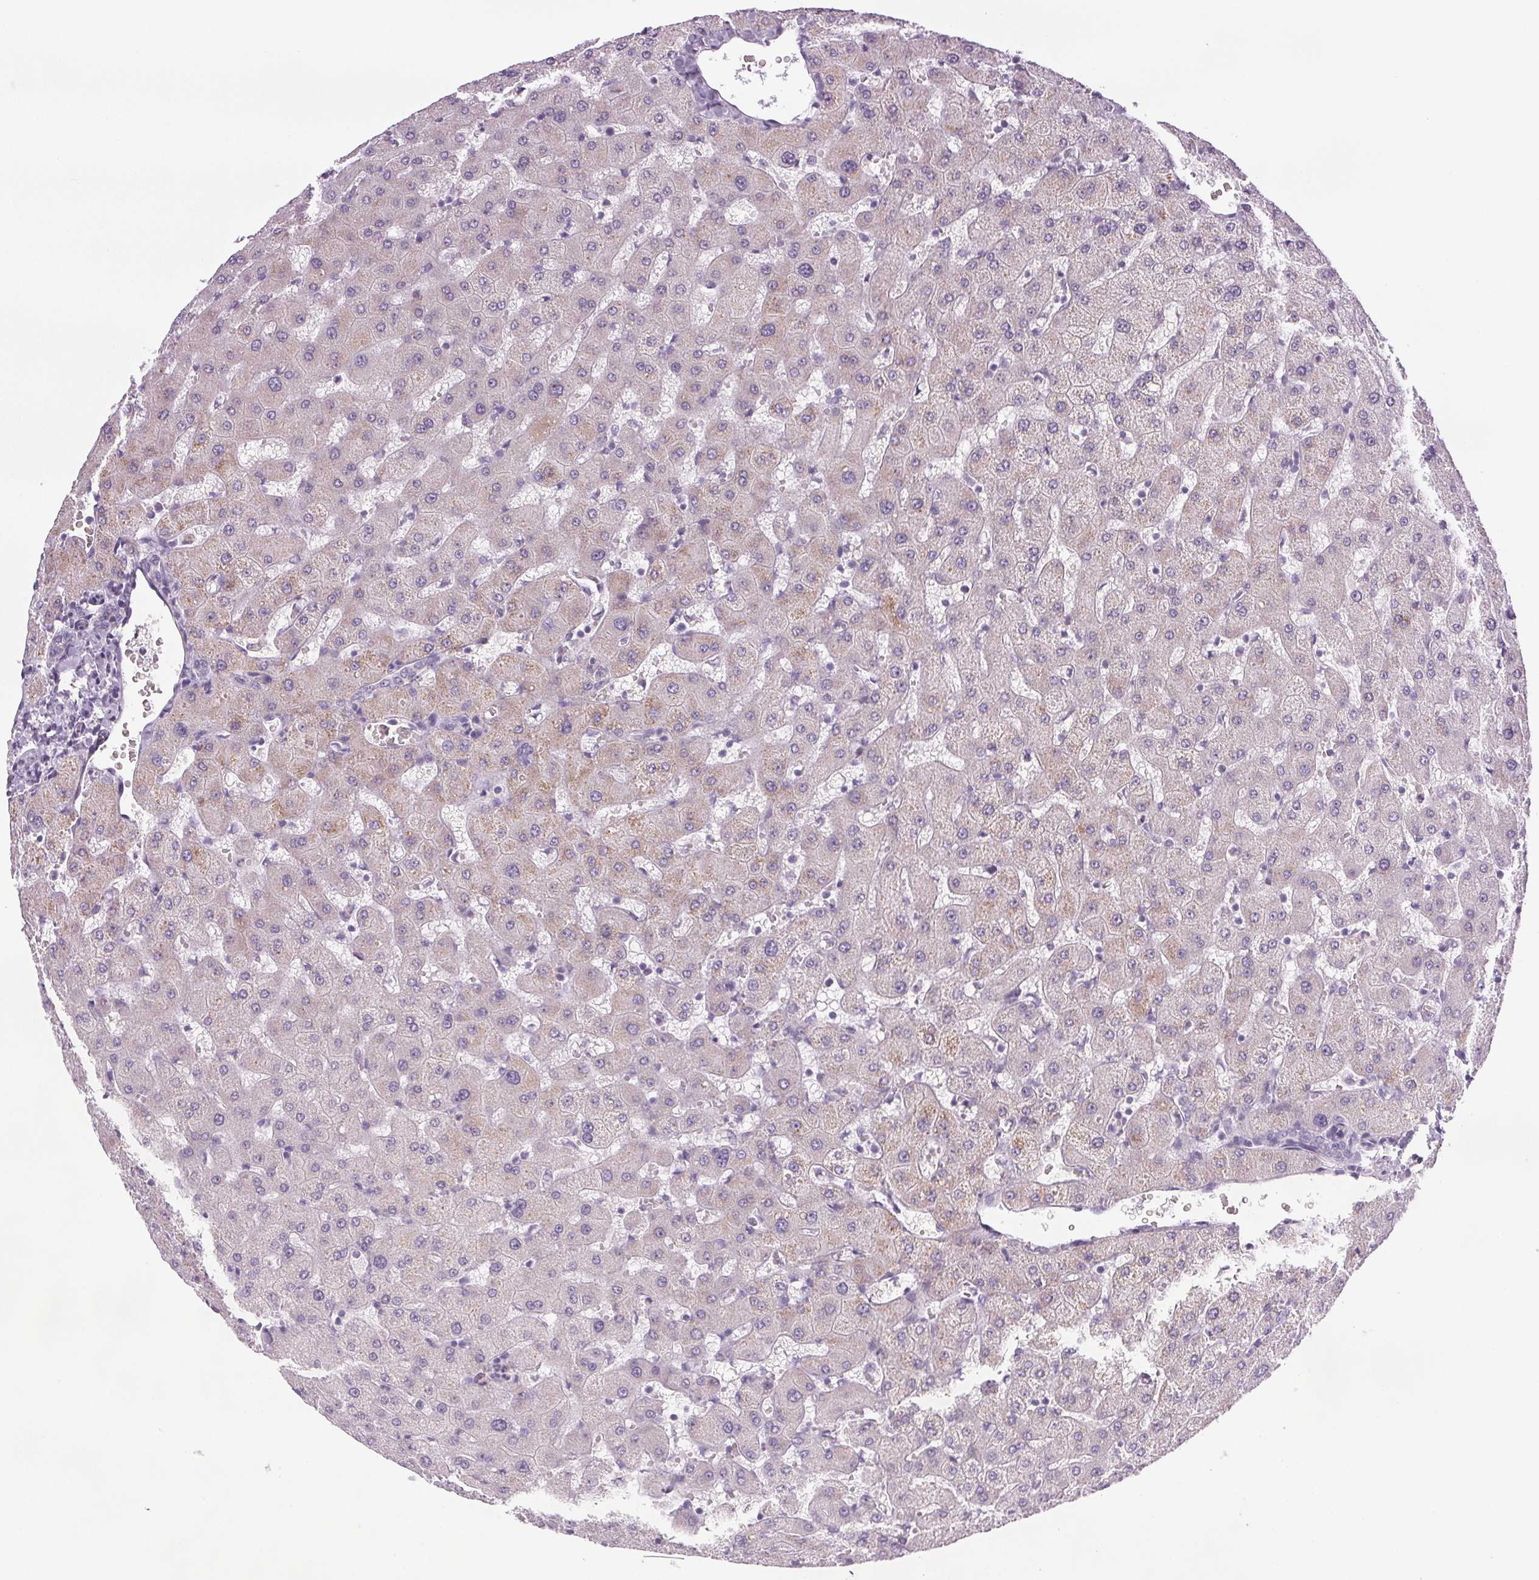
{"staining": {"intensity": "negative", "quantity": "none", "location": "none"}, "tissue": "liver", "cell_type": "Cholangiocytes", "image_type": "normal", "snomed": [{"axis": "morphology", "description": "Normal tissue, NOS"}, {"axis": "topography", "description": "Liver"}], "caption": "Immunohistochemistry of benign liver reveals no expression in cholangiocytes. (DAB (3,3'-diaminobenzidine) immunohistochemistry visualized using brightfield microscopy, high magnification).", "gene": "COL7A1", "patient": {"sex": "female", "age": 63}}